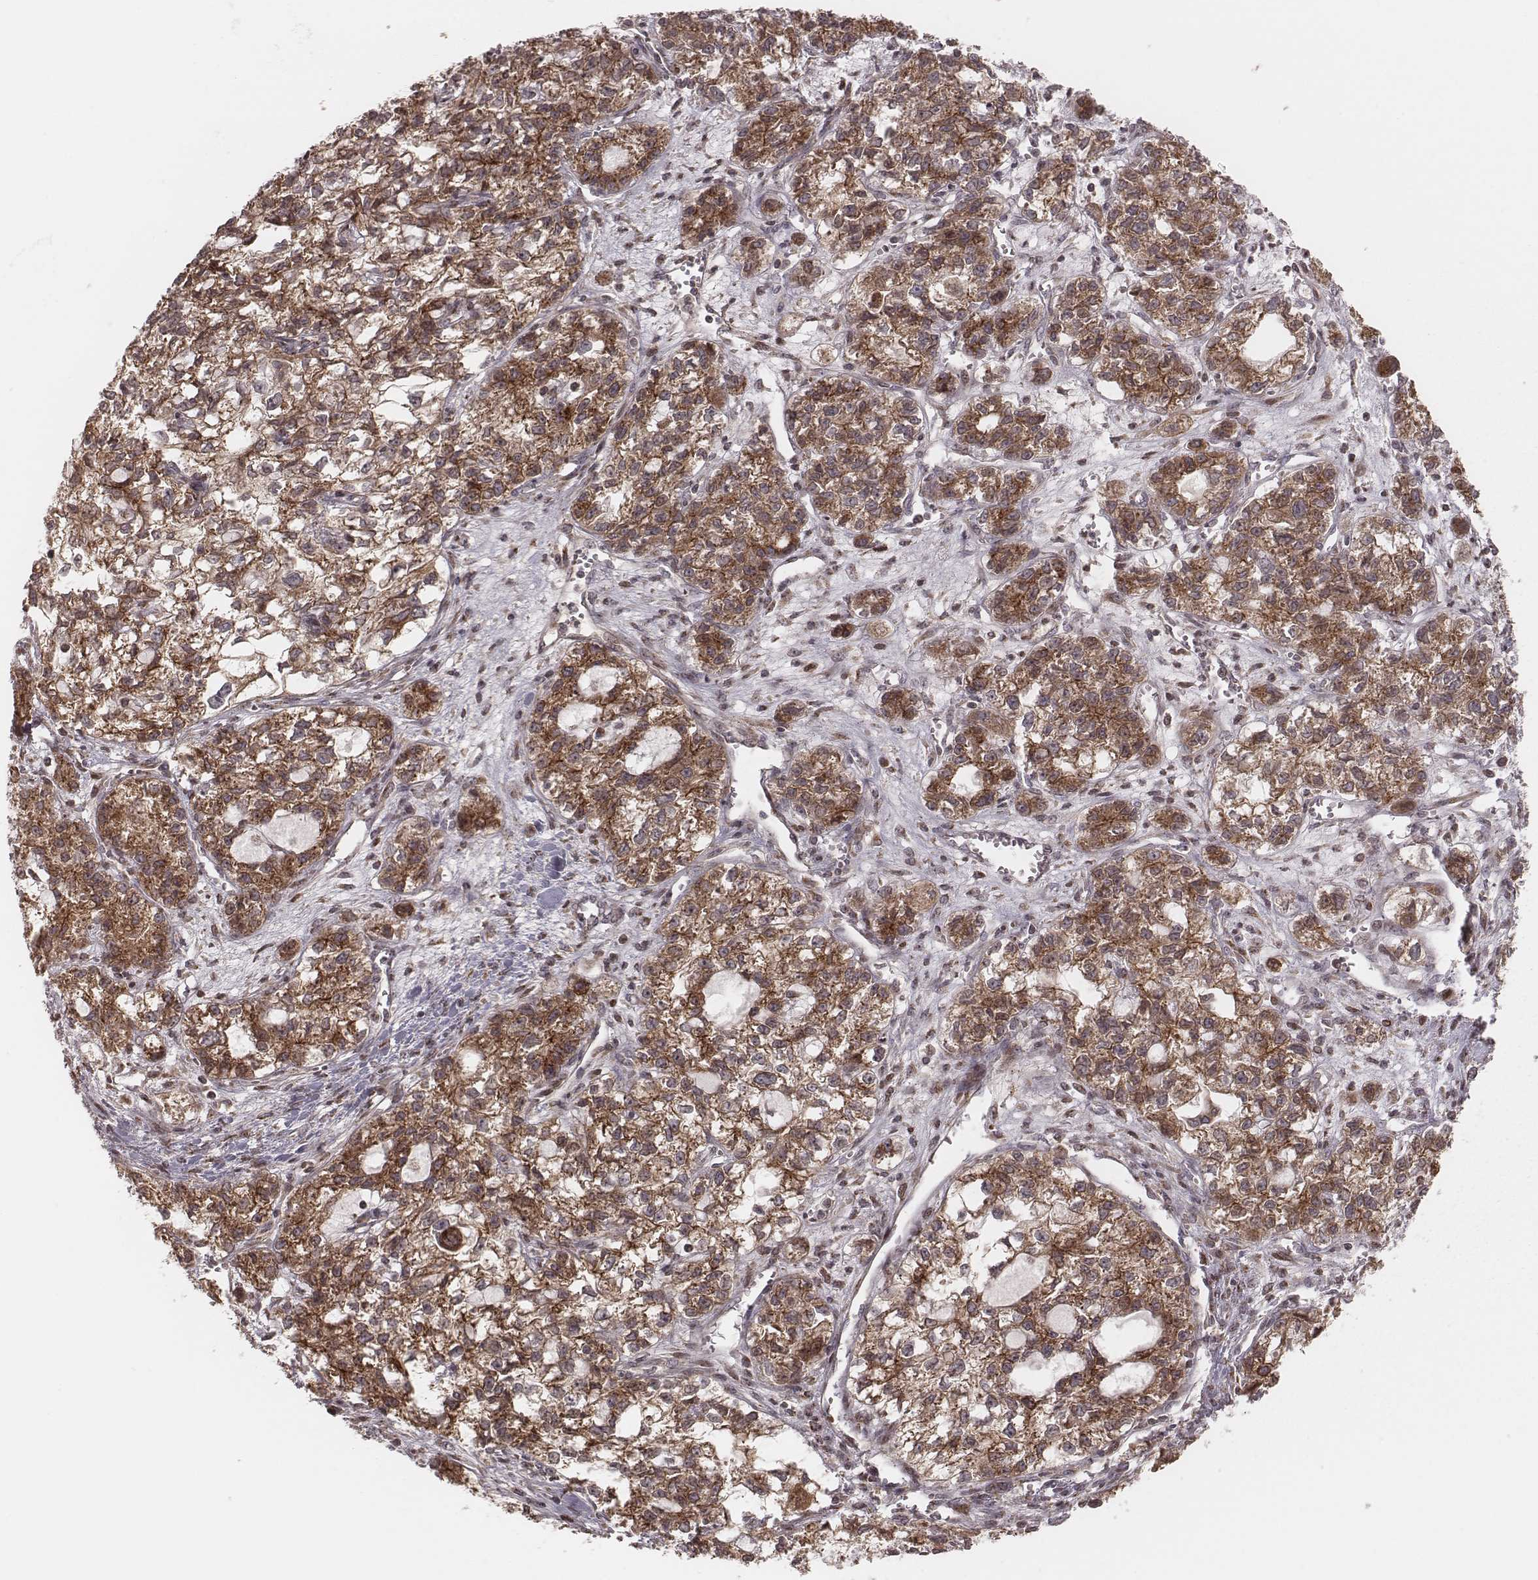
{"staining": {"intensity": "moderate", "quantity": ">75%", "location": "cytoplasmic/membranous"}, "tissue": "ovarian cancer", "cell_type": "Tumor cells", "image_type": "cancer", "snomed": [{"axis": "morphology", "description": "Carcinoma, endometroid"}, {"axis": "topography", "description": "Ovary"}], "caption": "This is a micrograph of immunohistochemistry staining of ovarian cancer (endometroid carcinoma), which shows moderate staining in the cytoplasmic/membranous of tumor cells.", "gene": "MYO19", "patient": {"sex": "female", "age": 64}}